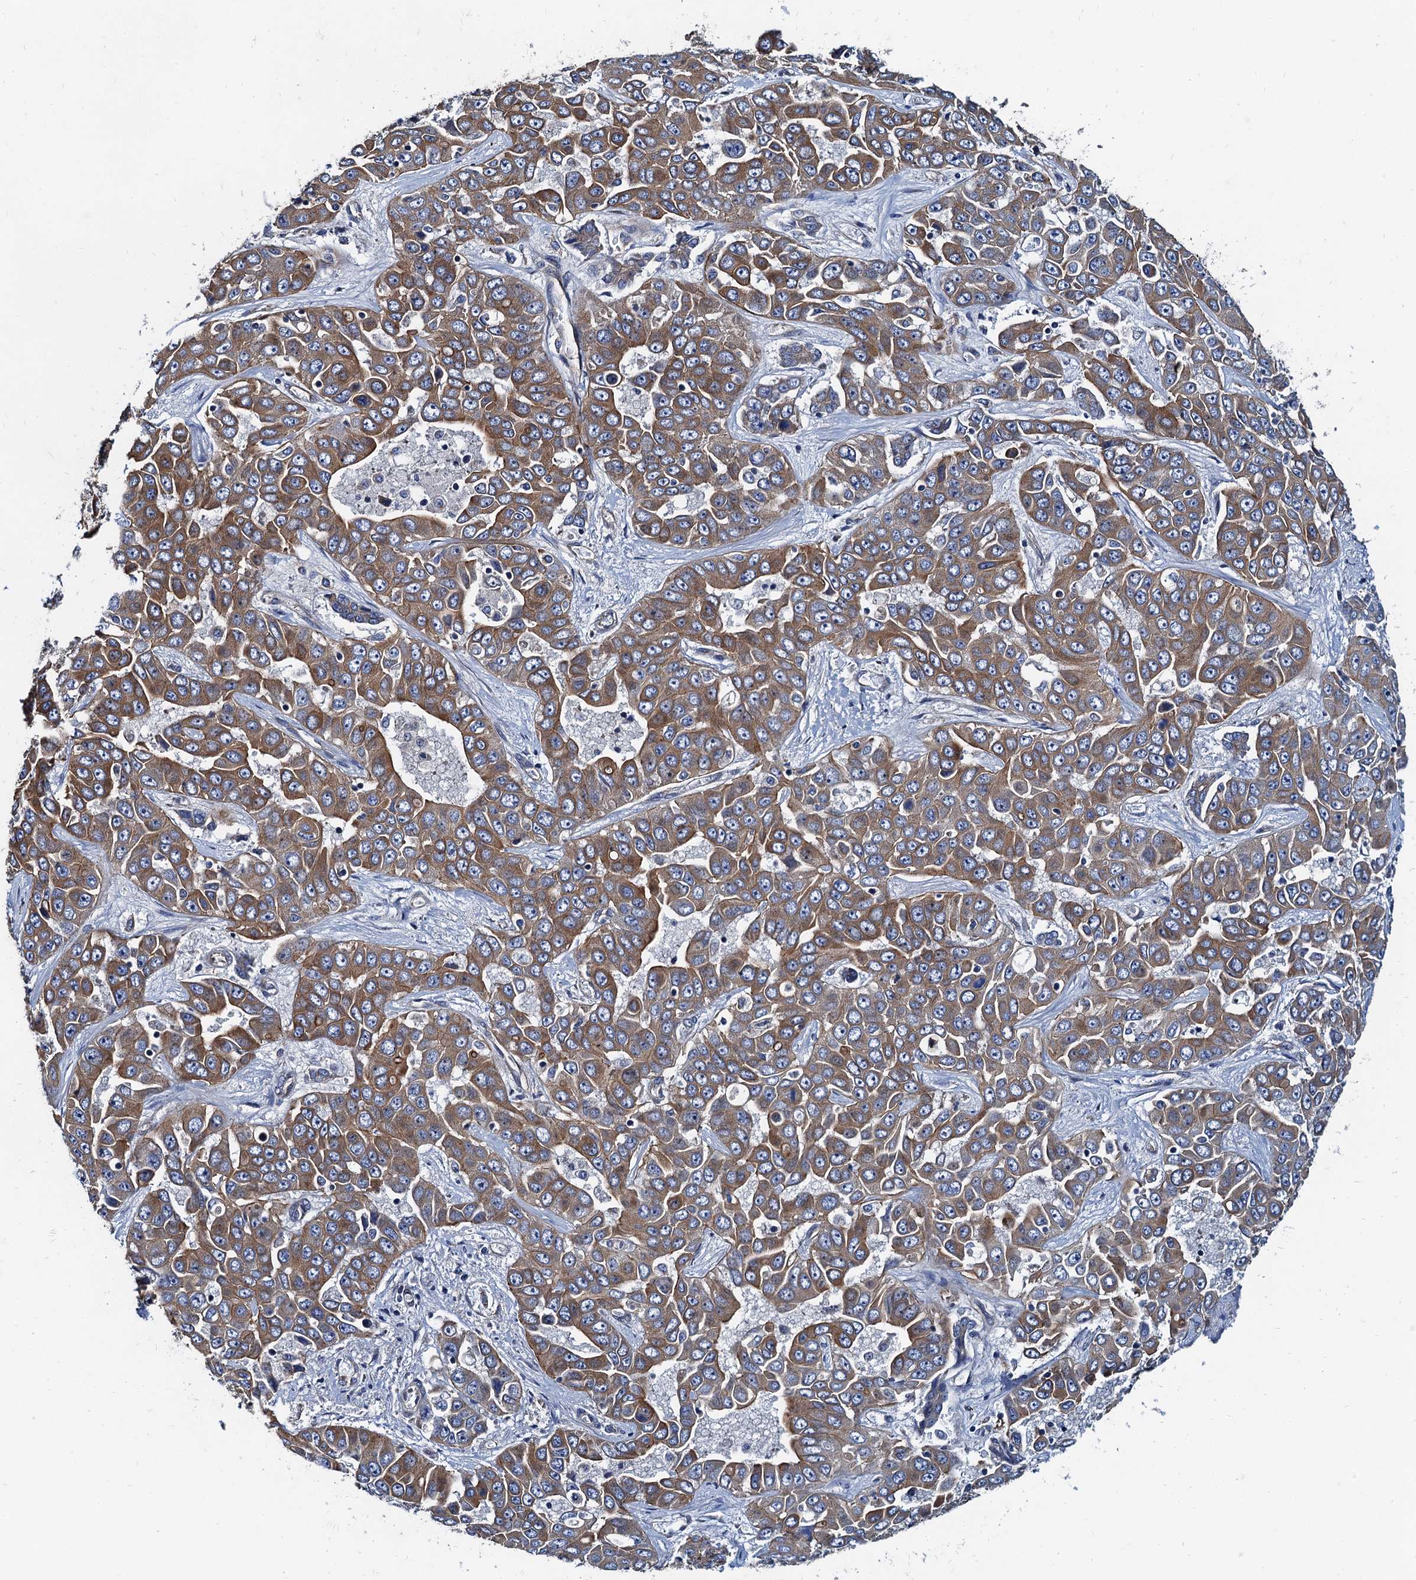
{"staining": {"intensity": "moderate", "quantity": ">75%", "location": "cytoplasmic/membranous"}, "tissue": "liver cancer", "cell_type": "Tumor cells", "image_type": "cancer", "snomed": [{"axis": "morphology", "description": "Cholangiocarcinoma"}, {"axis": "topography", "description": "Liver"}], "caption": "The image exhibits immunohistochemical staining of cholangiocarcinoma (liver). There is moderate cytoplasmic/membranous staining is identified in about >75% of tumor cells. Immunohistochemistry (ihc) stains the protein in brown and the nuclei are stained blue.", "gene": "NGRN", "patient": {"sex": "female", "age": 52}}